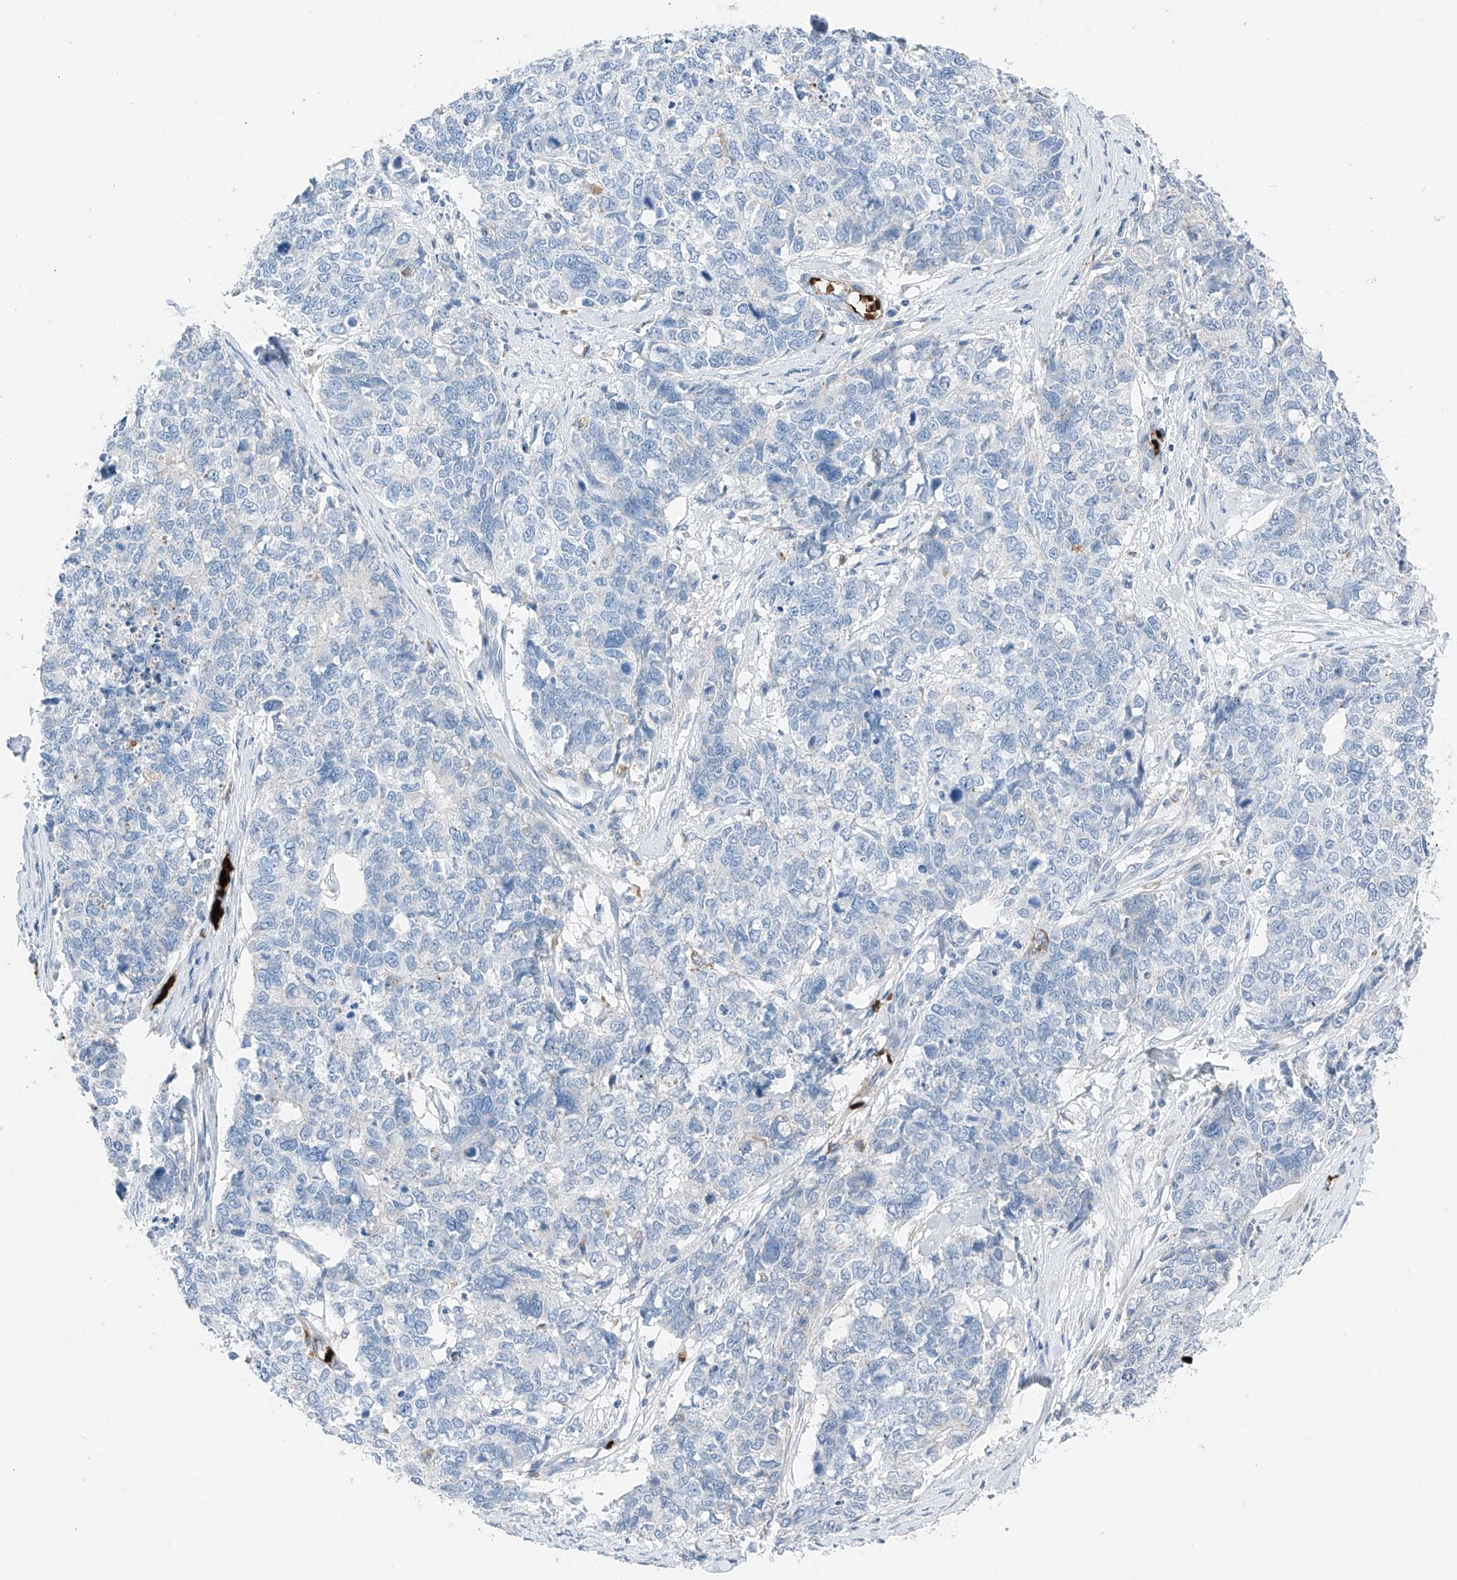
{"staining": {"intensity": "negative", "quantity": "none", "location": "none"}, "tissue": "cervical cancer", "cell_type": "Tumor cells", "image_type": "cancer", "snomed": [{"axis": "morphology", "description": "Squamous cell carcinoma, NOS"}, {"axis": "topography", "description": "Cervix"}], "caption": "This photomicrograph is of cervical cancer stained with immunohistochemistry to label a protein in brown with the nuclei are counter-stained blue. There is no expression in tumor cells.", "gene": "PRSS23", "patient": {"sex": "female", "age": 63}}